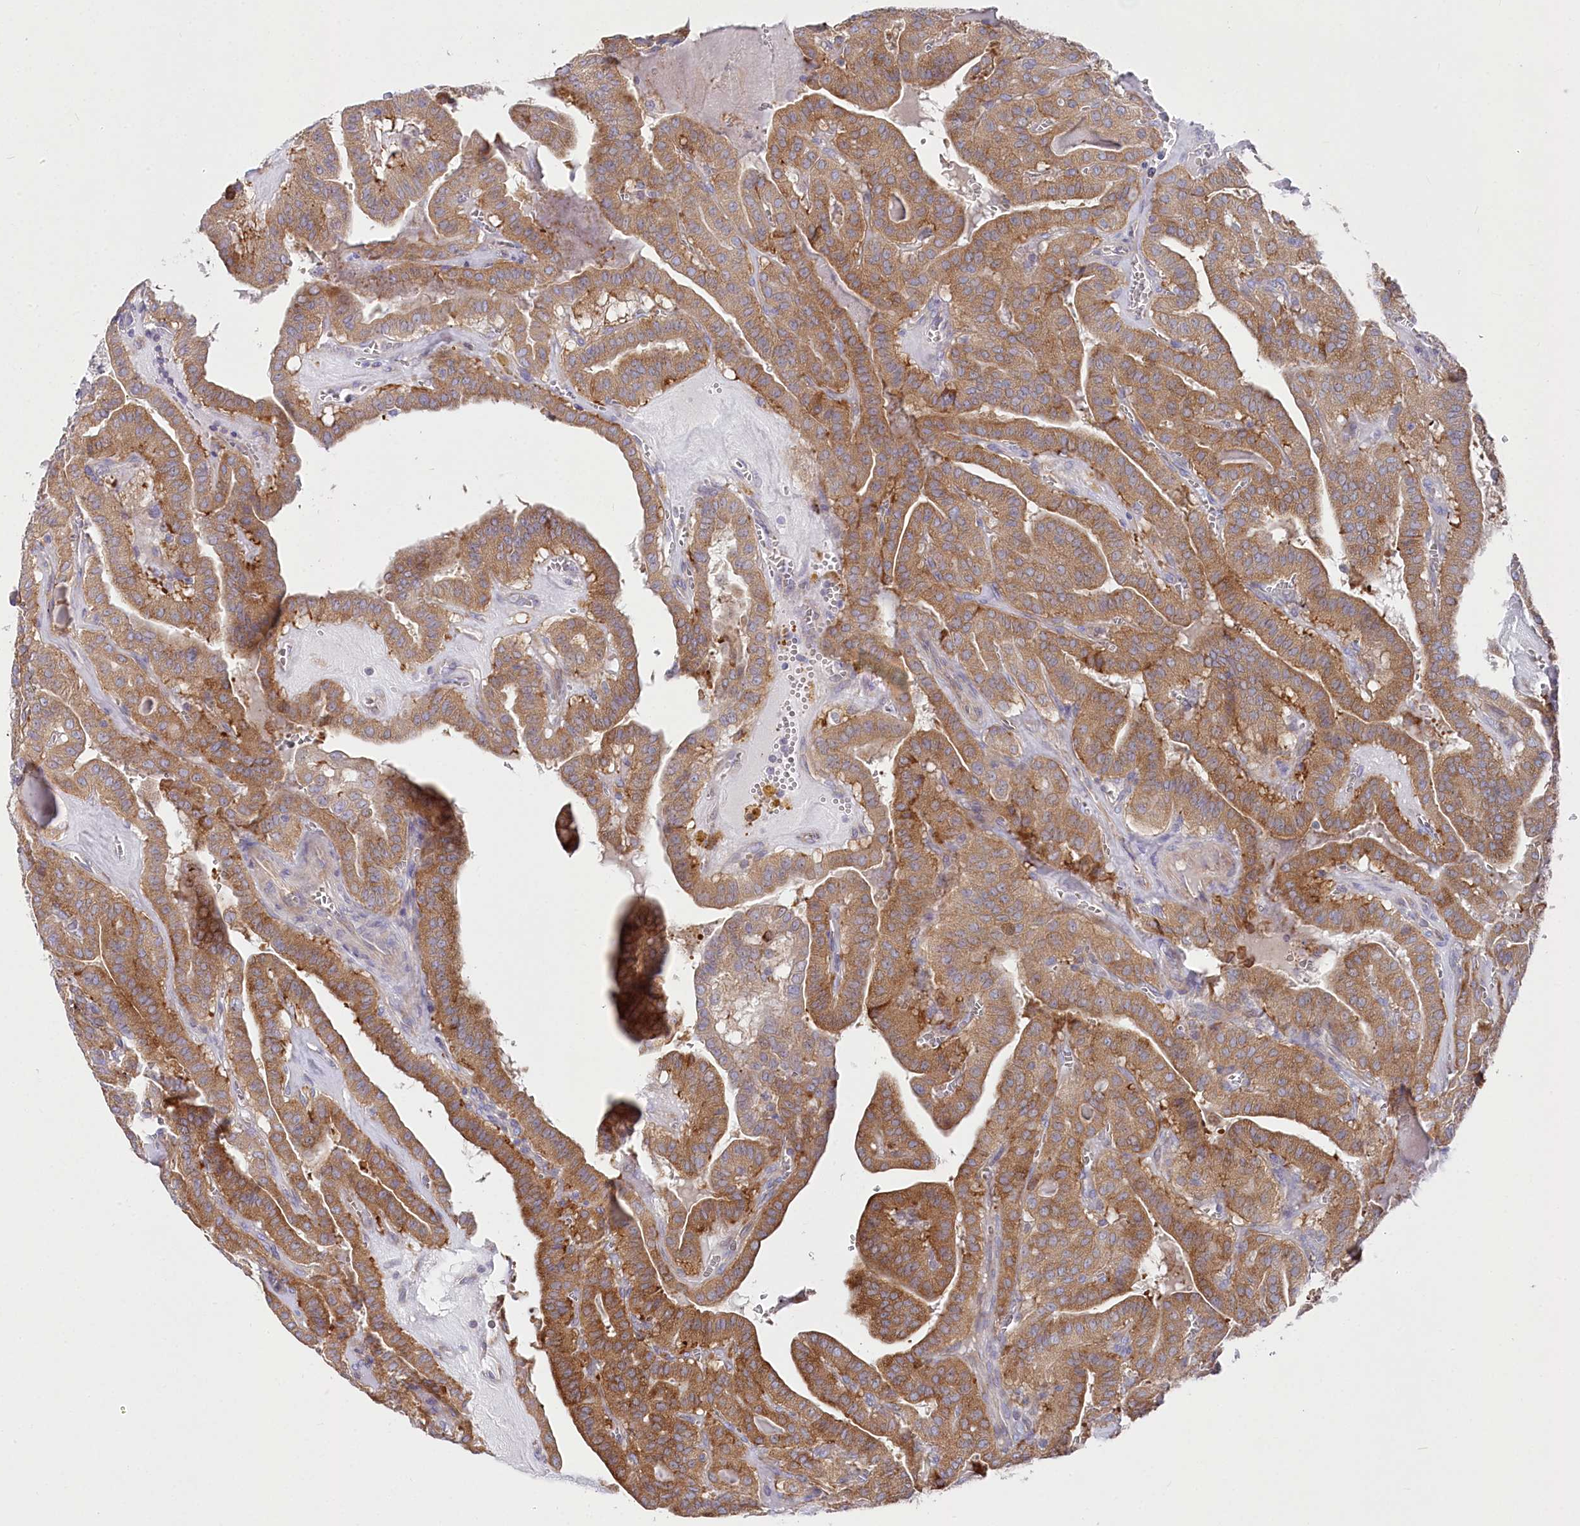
{"staining": {"intensity": "moderate", "quantity": ">75%", "location": "cytoplasmic/membranous"}, "tissue": "thyroid cancer", "cell_type": "Tumor cells", "image_type": "cancer", "snomed": [{"axis": "morphology", "description": "Papillary adenocarcinoma, NOS"}, {"axis": "topography", "description": "Thyroid gland"}], "caption": "Thyroid cancer (papillary adenocarcinoma) stained for a protein demonstrates moderate cytoplasmic/membranous positivity in tumor cells.", "gene": "POGLUT1", "patient": {"sex": "male", "age": 52}}